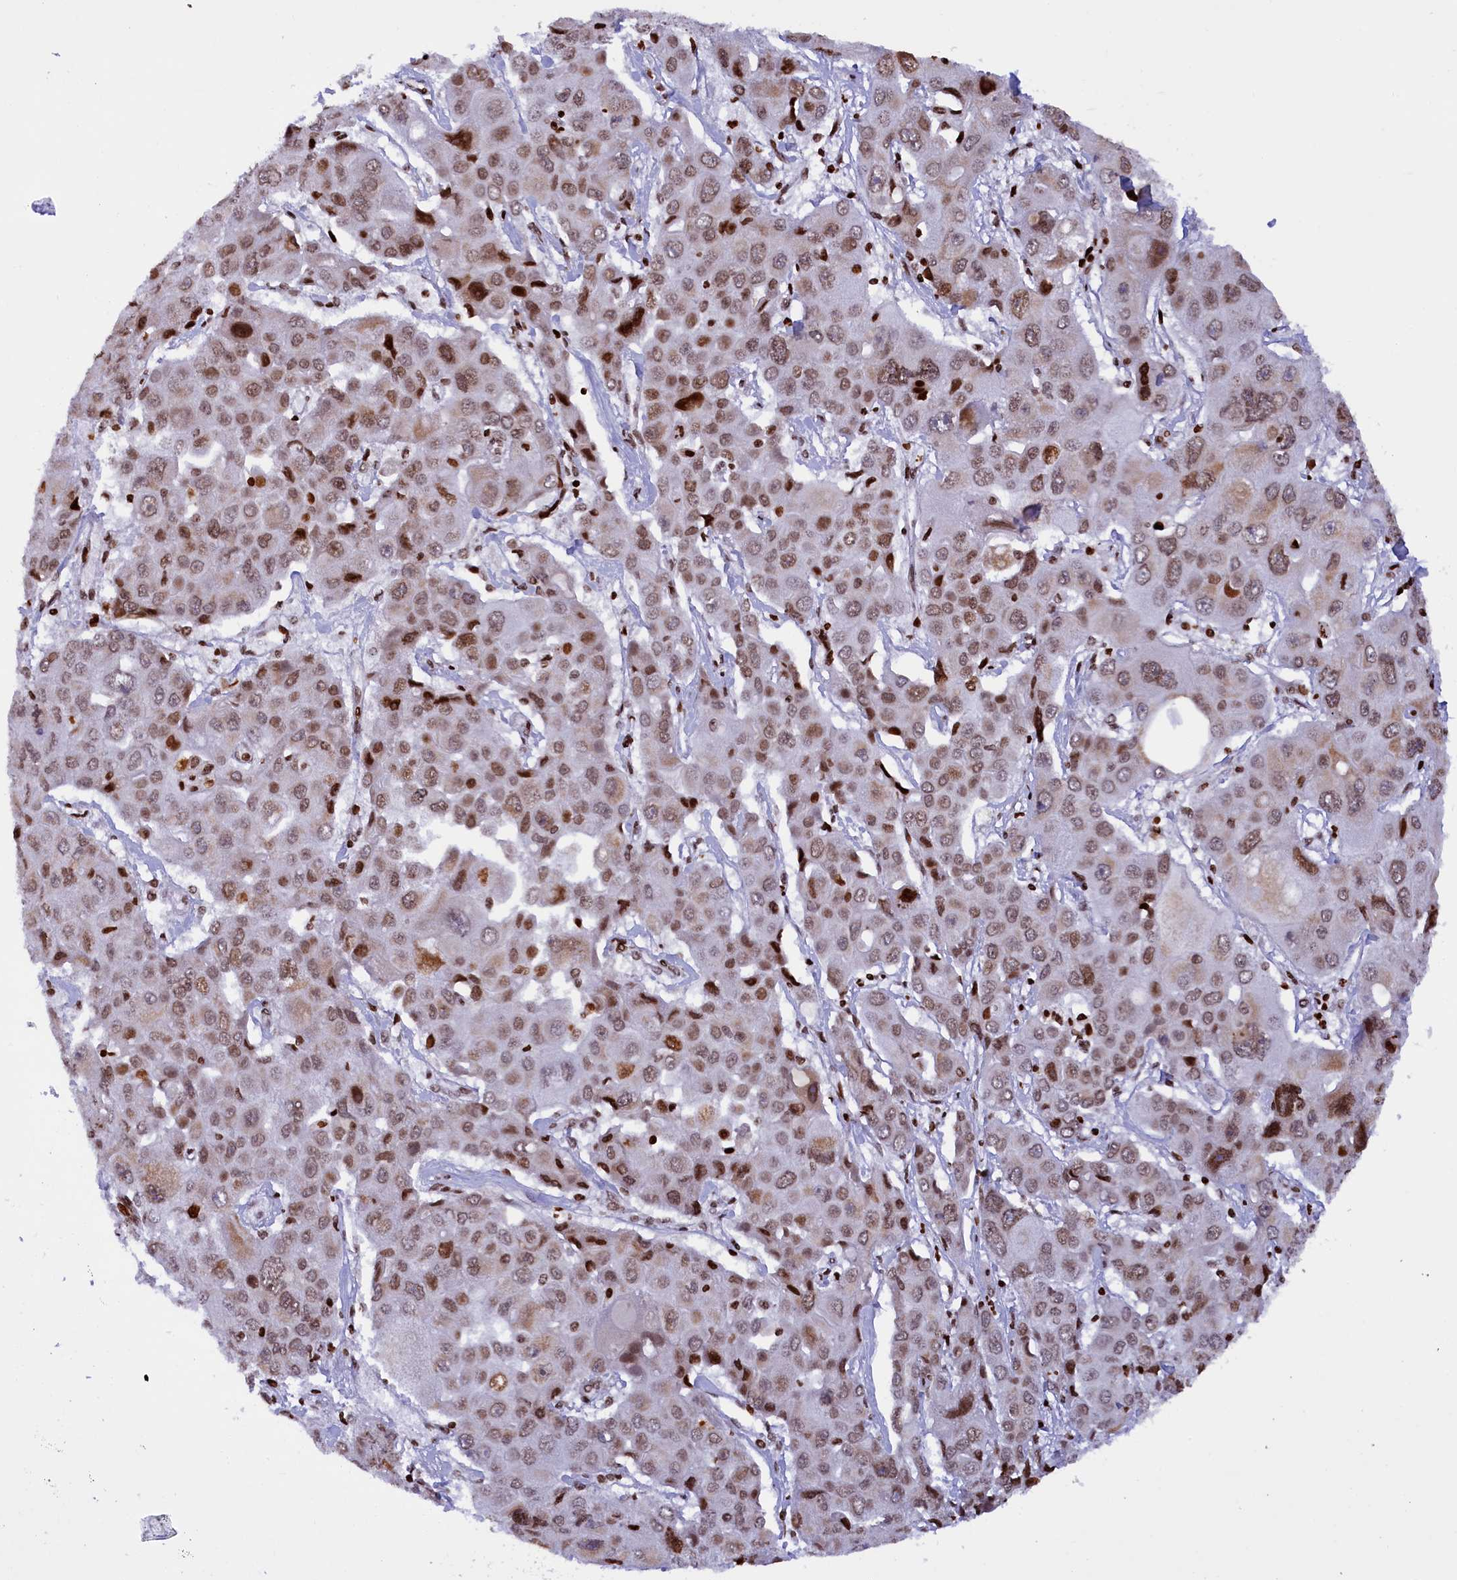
{"staining": {"intensity": "moderate", "quantity": ">75%", "location": "nuclear"}, "tissue": "liver cancer", "cell_type": "Tumor cells", "image_type": "cancer", "snomed": [{"axis": "morphology", "description": "Cholangiocarcinoma"}, {"axis": "topography", "description": "Liver"}], "caption": "Immunohistochemical staining of liver cancer demonstrates medium levels of moderate nuclear positivity in about >75% of tumor cells.", "gene": "TIMM29", "patient": {"sex": "male", "age": 67}}